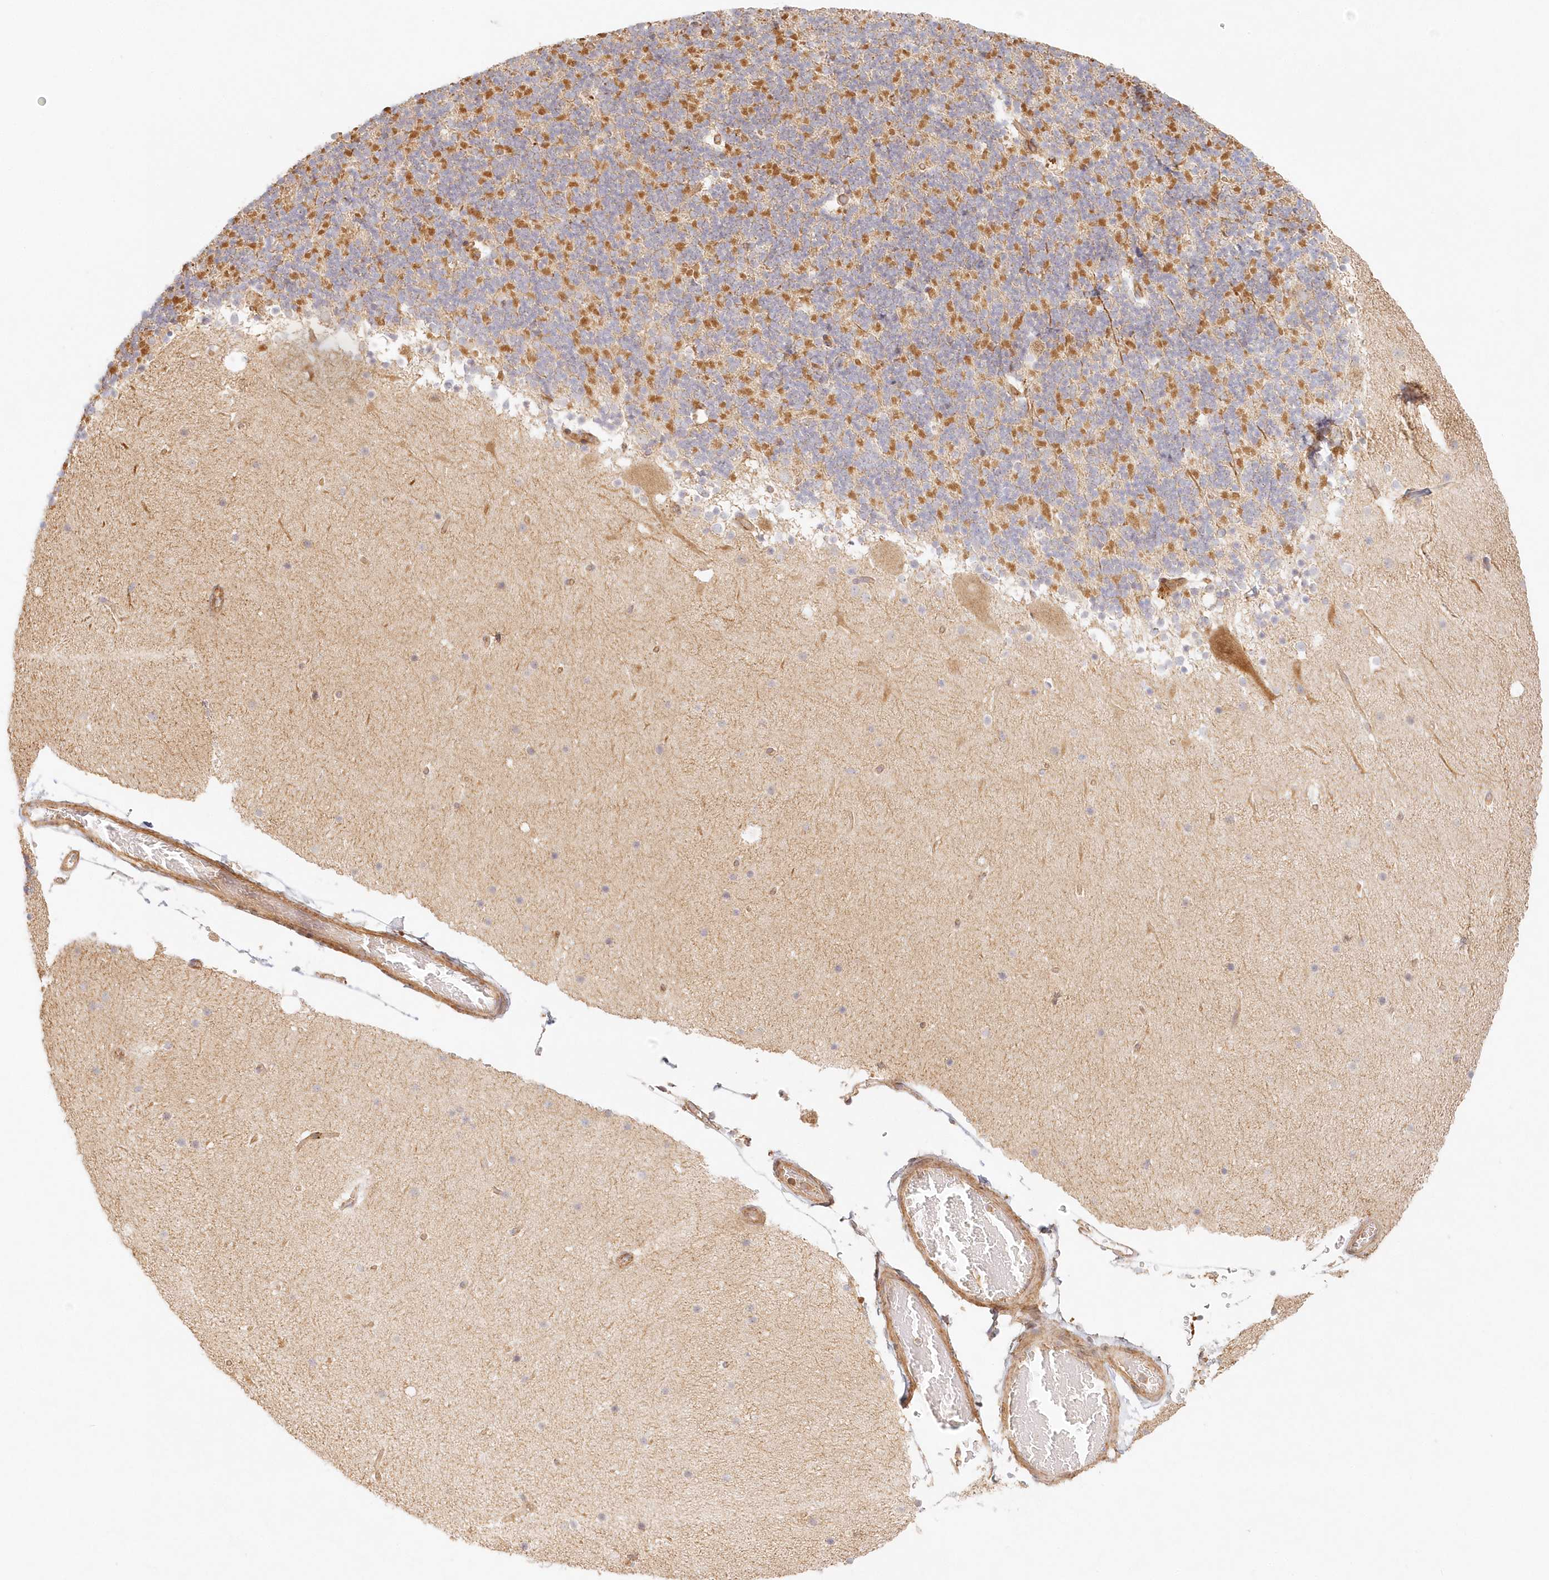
{"staining": {"intensity": "moderate", "quantity": ">75%", "location": "cytoplasmic/membranous"}, "tissue": "cerebellum", "cell_type": "Cells in granular layer", "image_type": "normal", "snomed": [{"axis": "morphology", "description": "Normal tissue, NOS"}, {"axis": "topography", "description": "Cerebellum"}], "caption": "An immunohistochemistry (IHC) micrograph of normal tissue is shown. Protein staining in brown labels moderate cytoplasmic/membranous positivity in cerebellum within cells in granular layer. The staining was performed using DAB to visualize the protein expression in brown, while the nuclei were stained in blue with hematoxylin (Magnification: 20x).", "gene": "KIAA0232", "patient": {"sex": "male", "age": 57}}